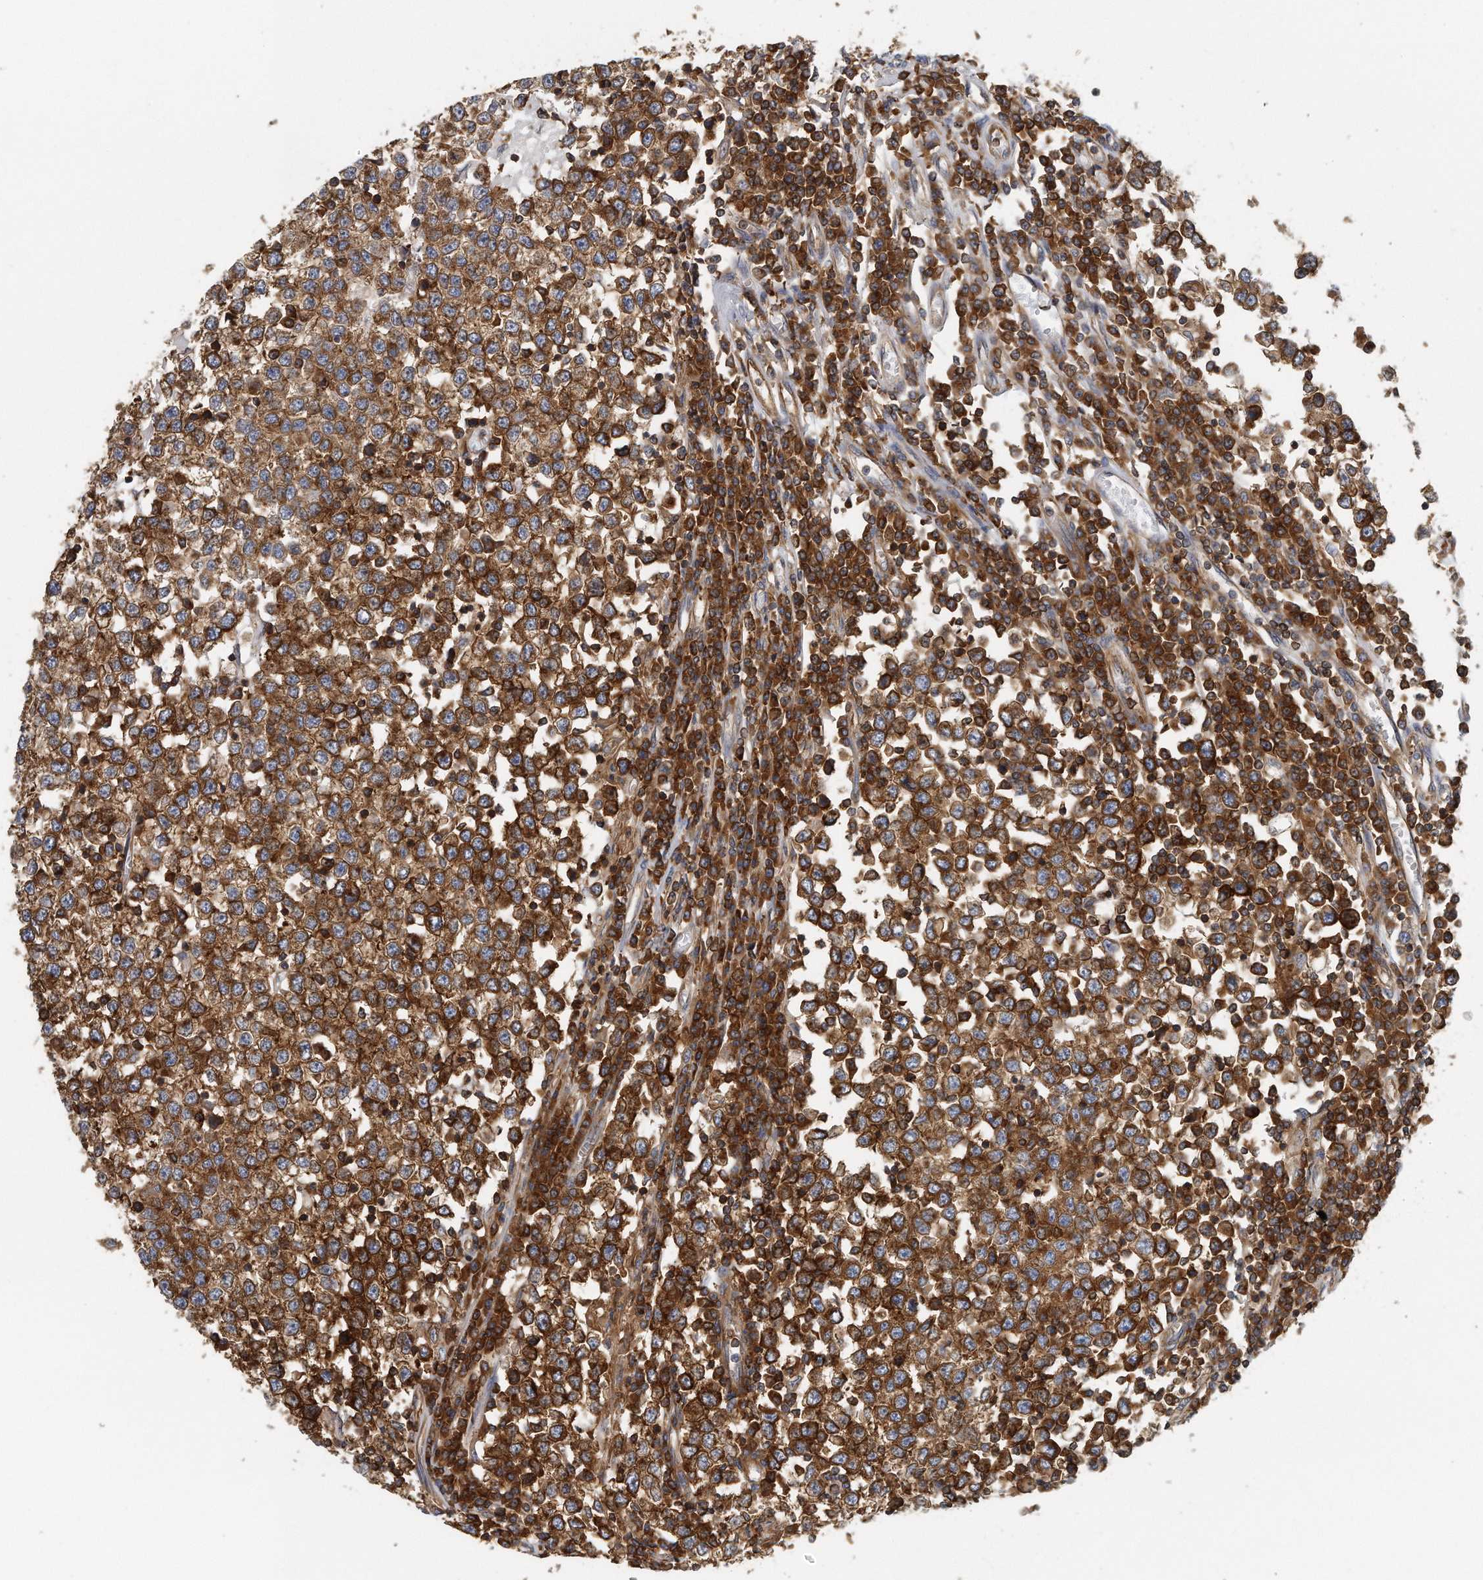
{"staining": {"intensity": "strong", "quantity": ">75%", "location": "cytoplasmic/membranous"}, "tissue": "testis cancer", "cell_type": "Tumor cells", "image_type": "cancer", "snomed": [{"axis": "morphology", "description": "Seminoma, NOS"}, {"axis": "topography", "description": "Testis"}], "caption": "IHC (DAB) staining of human testis seminoma reveals strong cytoplasmic/membranous protein staining in approximately >75% of tumor cells.", "gene": "EIF3I", "patient": {"sex": "male", "age": 65}}